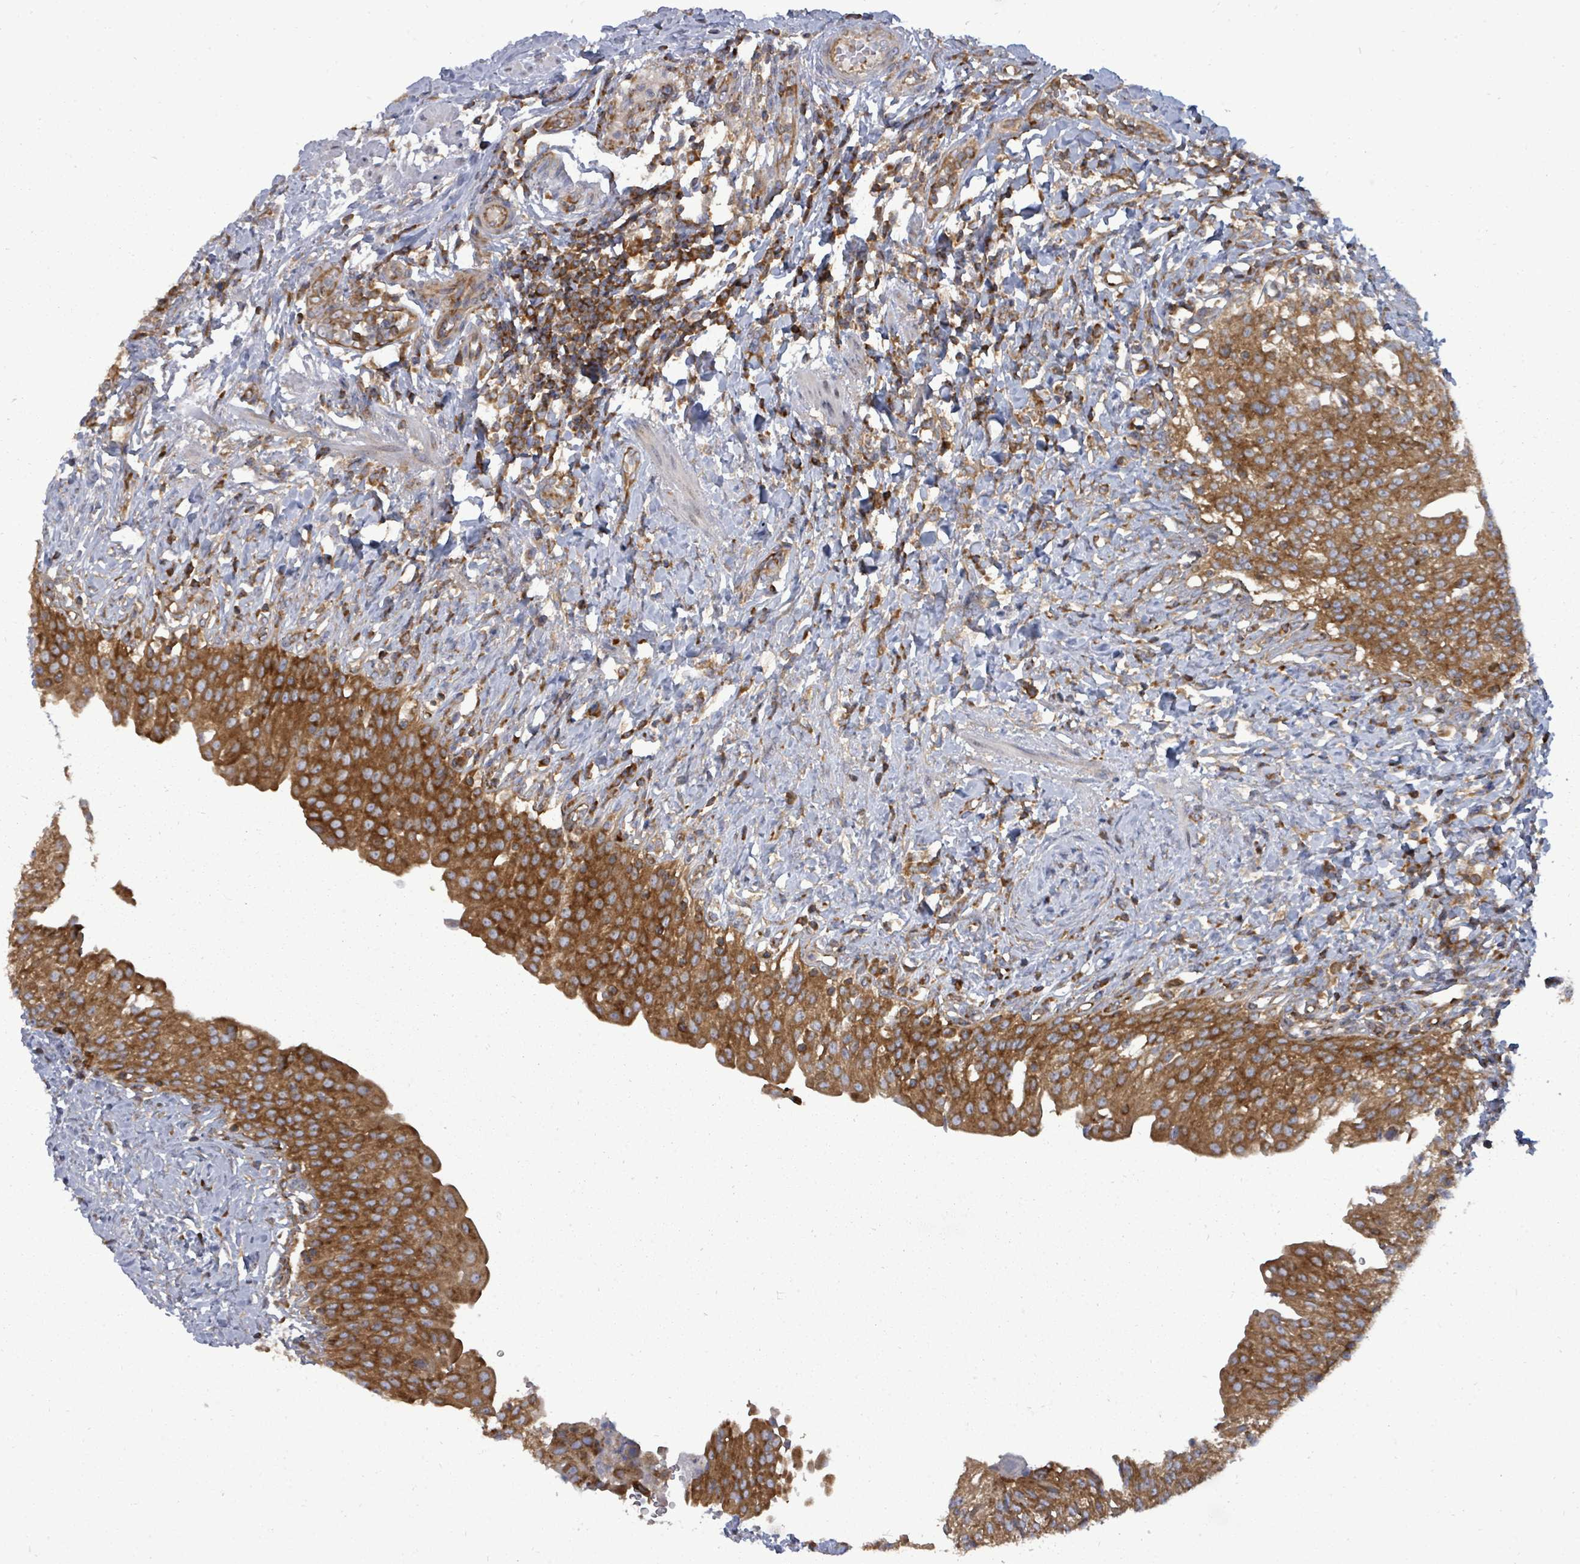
{"staining": {"intensity": "moderate", "quantity": ">75%", "location": "cytoplasmic/membranous"}, "tissue": "urinary bladder", "cell_type": "Urothelial cells", "image_type": "normal", "snomed": [{"axis": "morphology", "description": "Normal tissue, NOS"}, {"axis": "morphology", "description": "Inflammation, NOS"}, {"axis": "topography", "description": "Urinary bladder"}], "caption": "This micrograph reveals IHC staining of normal human urinary bladder, with medium moderate cytoplasmic/membranous staining in approximately >75% of urothelial cells.", "gene": "EIF3CL", "patient": {"sex": "male", "age": 64}}